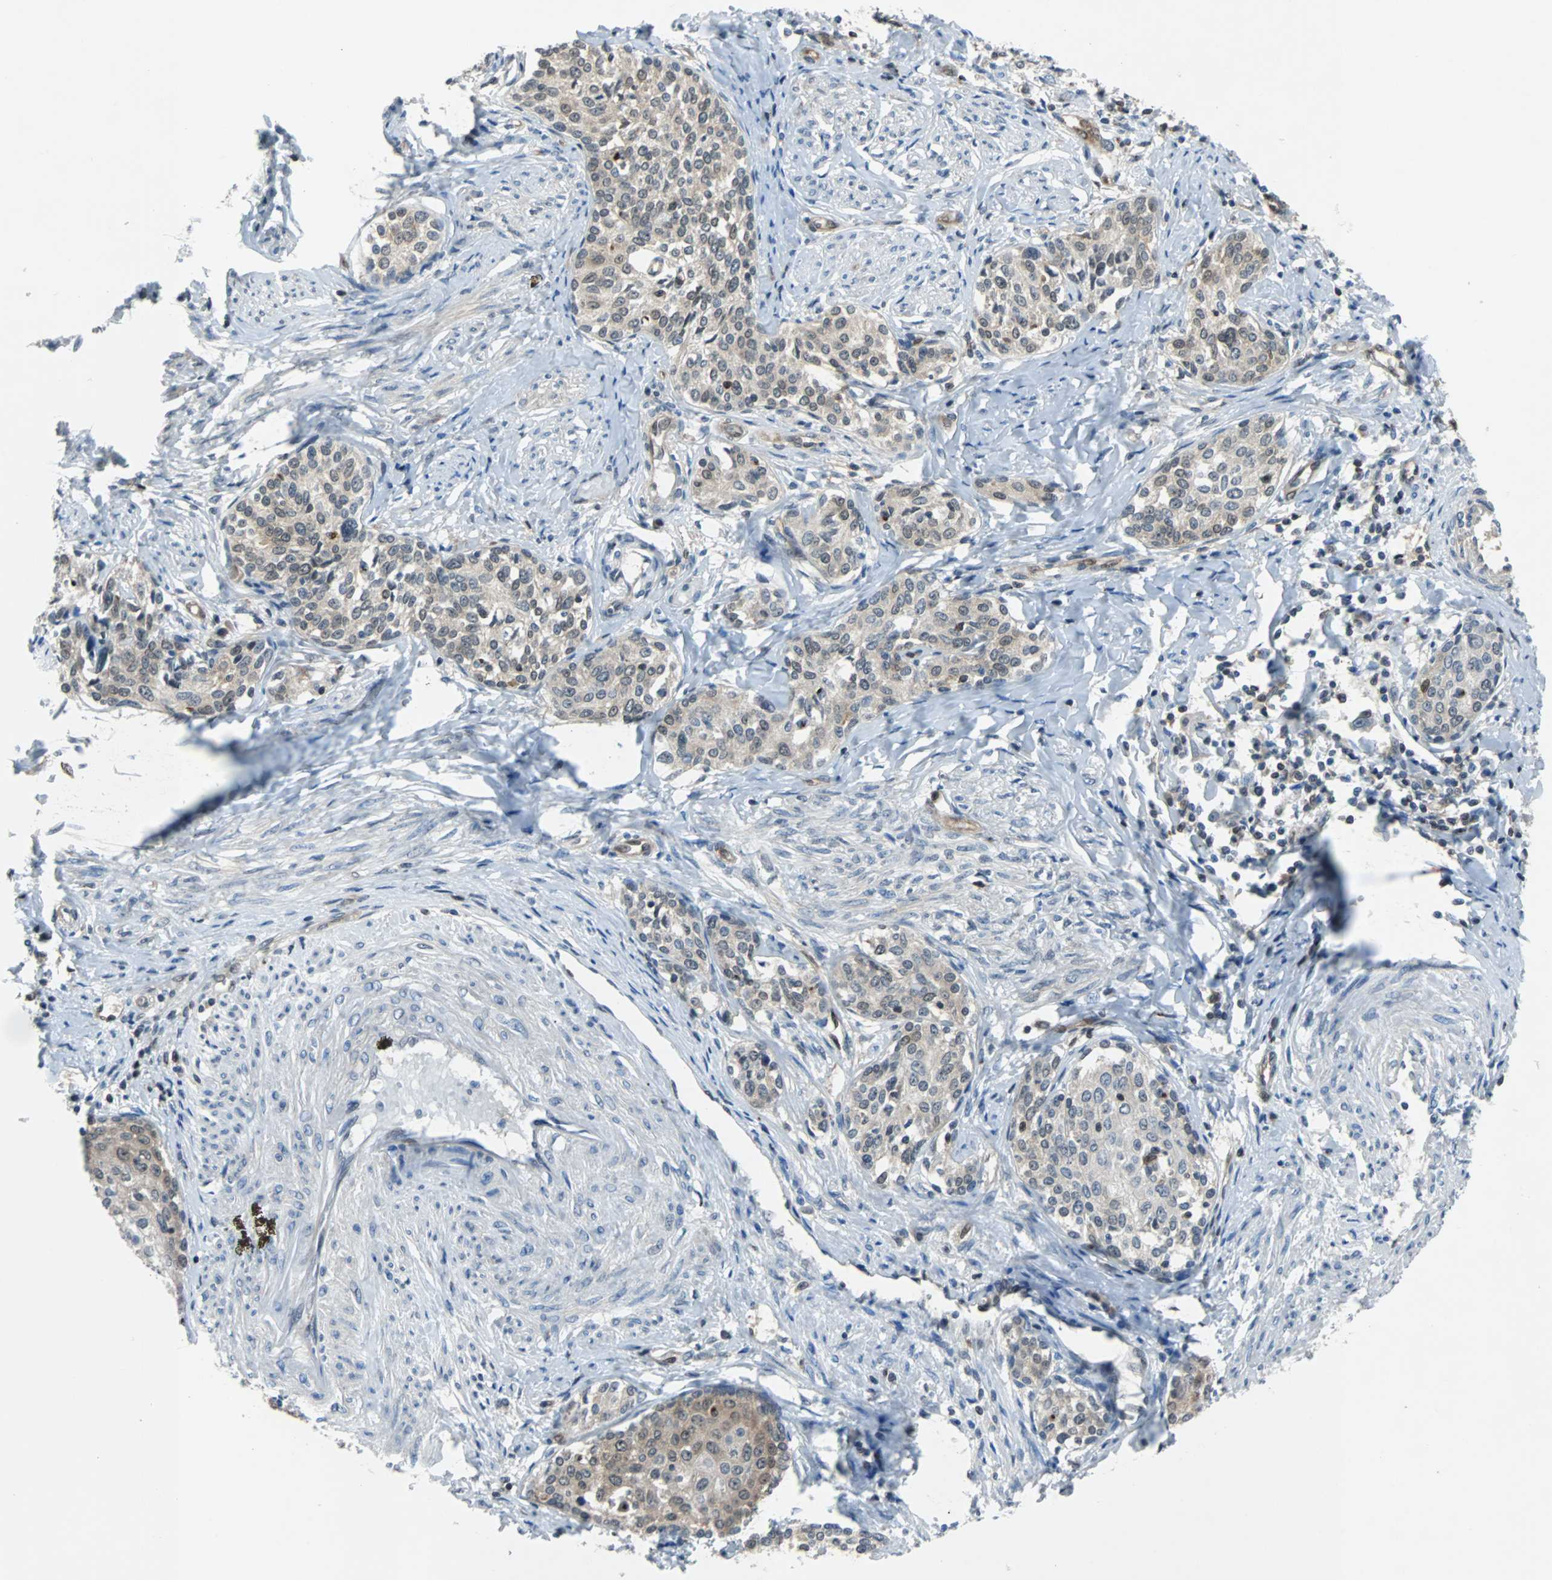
{"staining": {"intensity": "weak", "quantity": "<25%", "location": "cytoplasmic/membranous,nuclear"}, "tissue": "cervical cancer", "cell_type": "Tumor cells", "image_type": "cancer", "snomed": [{"axis": "morphology", "description": "Squamous cell carcinoma, NOS"}, {"axis": "morphology", "description": "Adenocarcinoma, NOS"}, {"axis": "topography", "description": "Cervix"}], "caption": "Immunohistochemistry (IHC) micrograph of neoplastic tissue: adenocarcinoma (cervical) stained with DAB reveals no significant protein positivity in tumor cells.", "gene": "MAP2K6", "patient": {"sex": "female", "age": 52}}